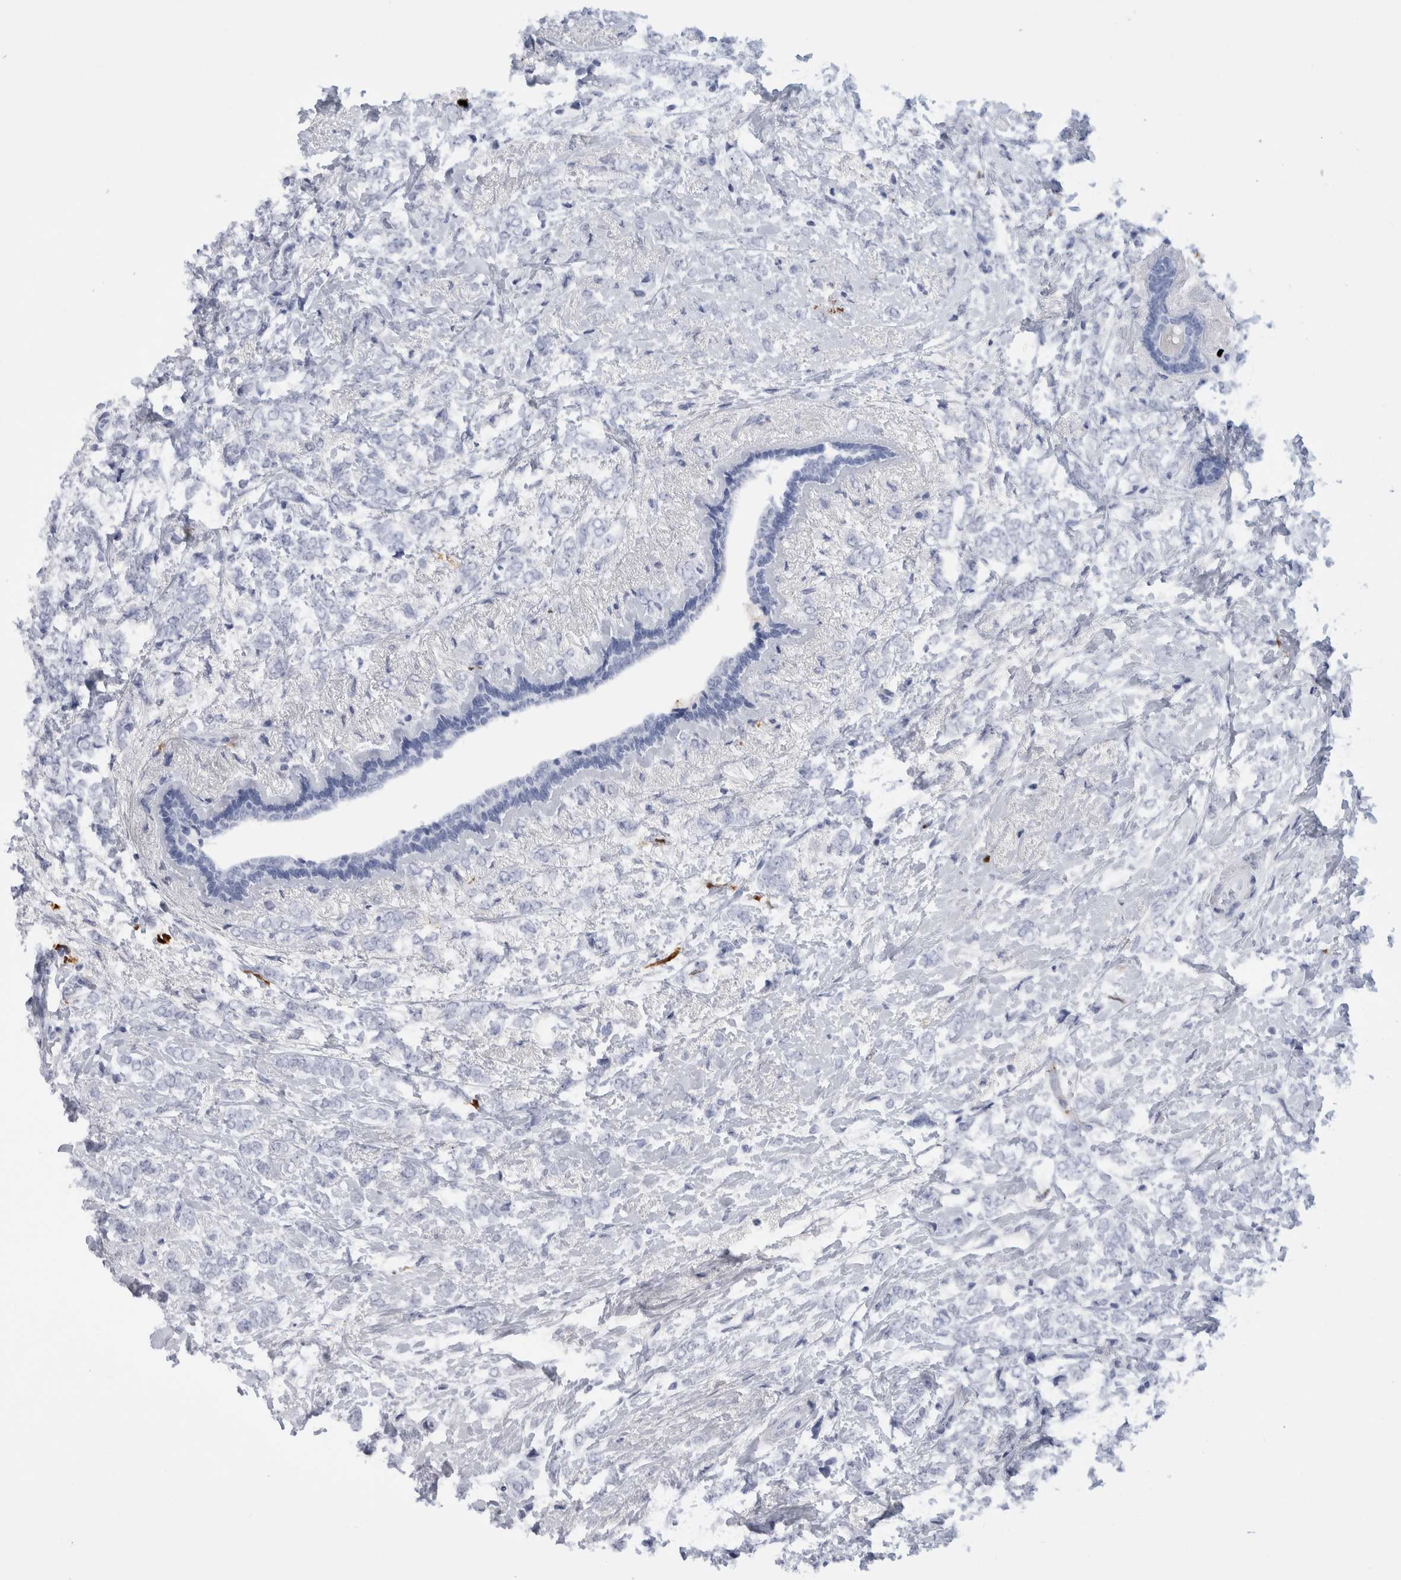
{"staining": {"intensity": "negative", "quantity": "none", "location": "none"}, "tissue": "breast cancer", "cell_type": "Tumor cells", "image_type": "cancer", "snomed": [{"axis": "morphology", "description": "Normal tissue, NOS"}, {"axis": "morphology", "description": "Lobular carcinoma"}, {"axis": "topography", "description": "Breast"}], "caption": "Tumor cells show no significant protein expression in lobular carcinoma (breast). (Immunohistochemistry (ihc), brightfield microscopy, high magnification).", "gene": "S100A8", "patient": {"sex": "female", "age": 47}}